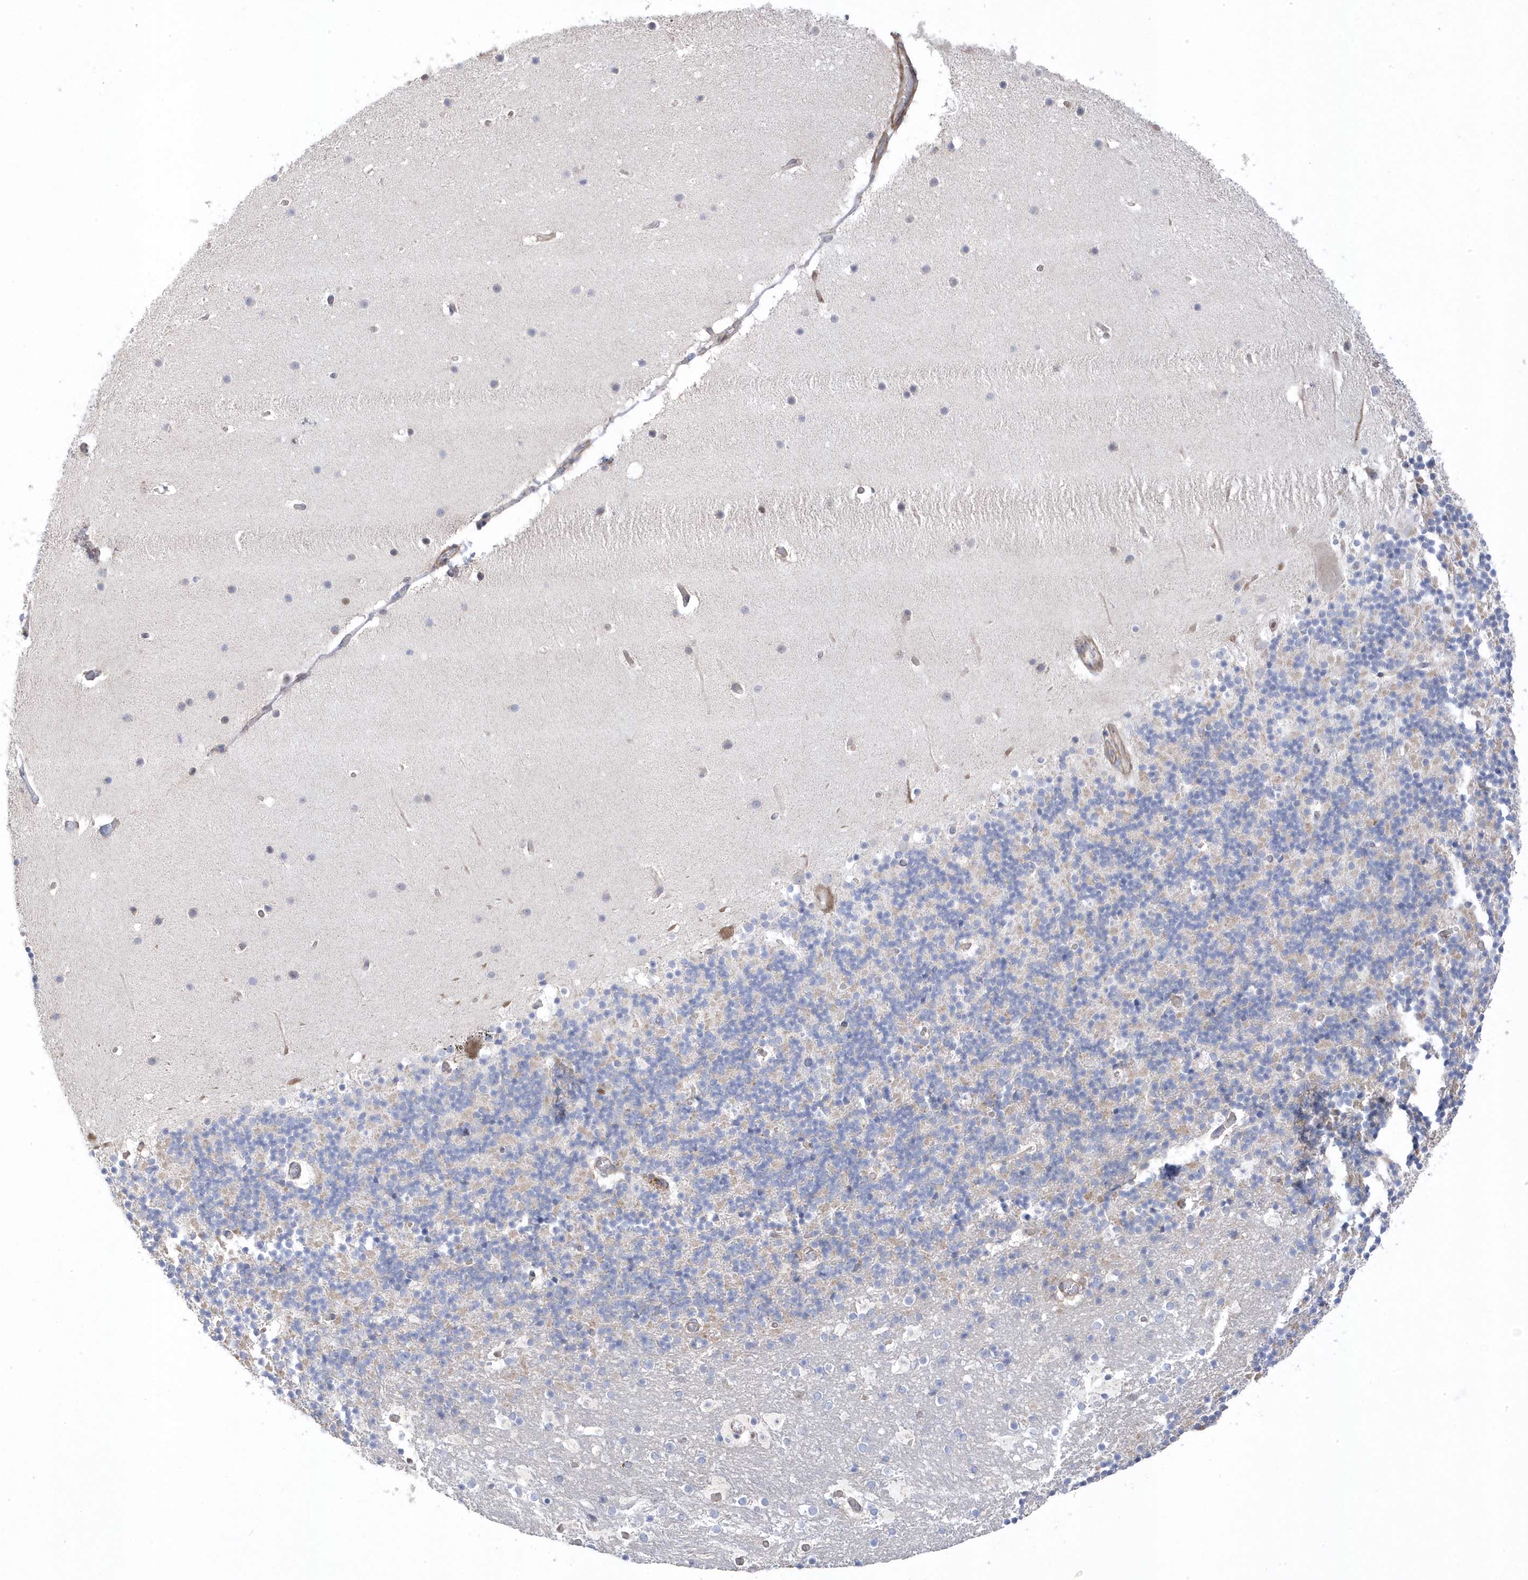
{"staining": {"intensity": "negative", "quantity": "none", "location": "none"}, "tissue": "cerebellum", "cell_type": "Cells in granular layer", "image_type": "normal", "snomed": [{"axis": "morphology", "description": "Normal tissue, NOS"}, {"axis": "topography", "description": "Cerebellum"}], "caption": "Immunohistochemistry histopathology image of normal cerebellum: cerebellum stained with DAB (3,3'-diaminobenzidine) reveals no significant protein positivity in cells in granular layer. Brightfield microscopy of immunohistochemistry (IHC) stained with DAB (brown) and hematoxylin (blue), captured at high magnification.", "gene": "GTPBP6", "patient": {"sex": "male", "age": 57}}